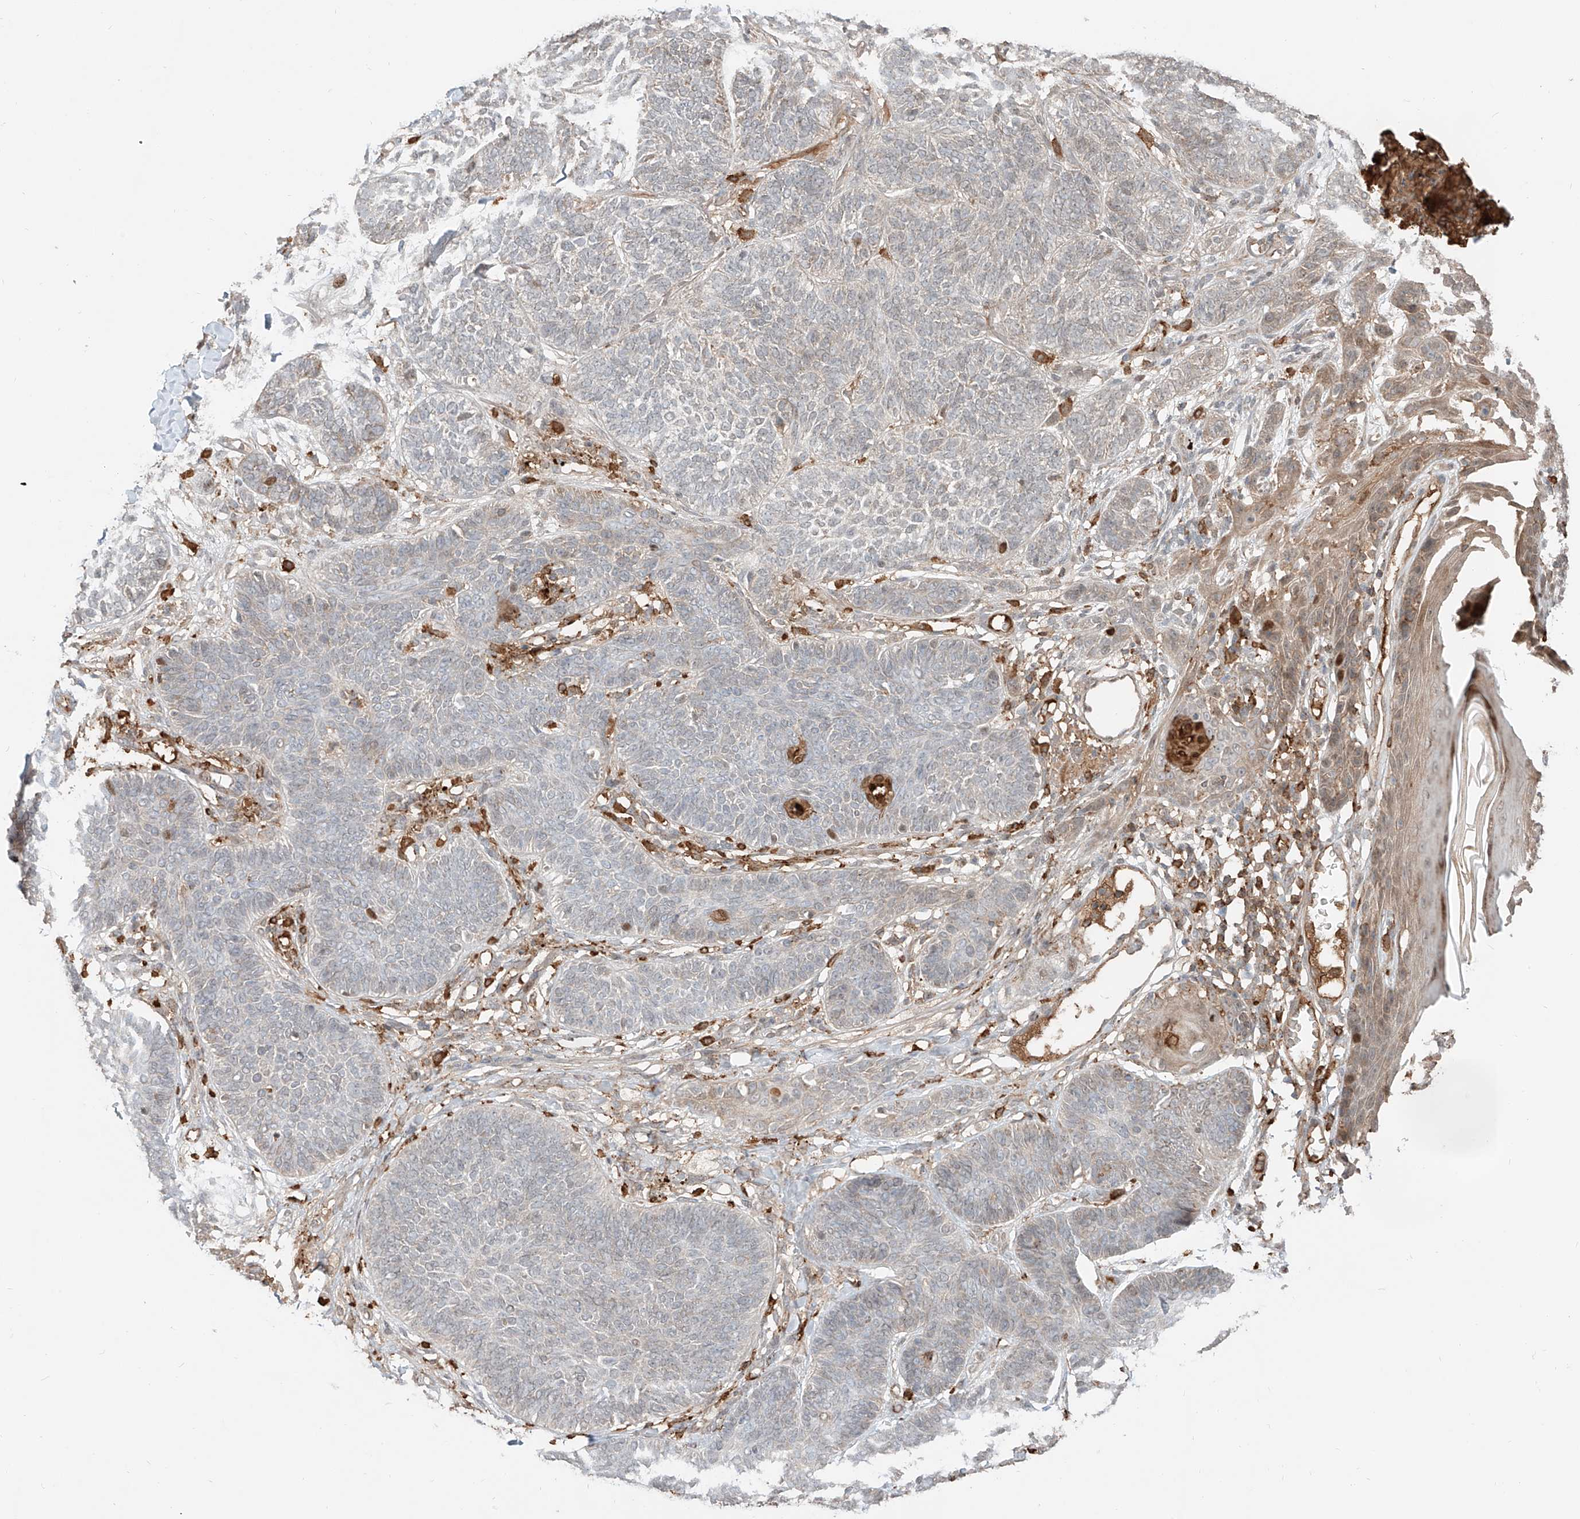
{"staining": {"intensity": "weak", "quantity": "<25%", "location": "cytoplasmic/membranous"}, "tissue": "skin cancer", "cell_type": "Tumor cells", "image_type": "cancer", "snomed": [{"axis": "morphology", "description": "Basal cell carcinoma"}, {"axis": "topography", "description": "Skin"}], "caption": "Tumor cells show no significant staining in skin cancer (basal cell carcinoma).", "gene": "CEP162", "patient": {"sex": "male", "age": 85}}